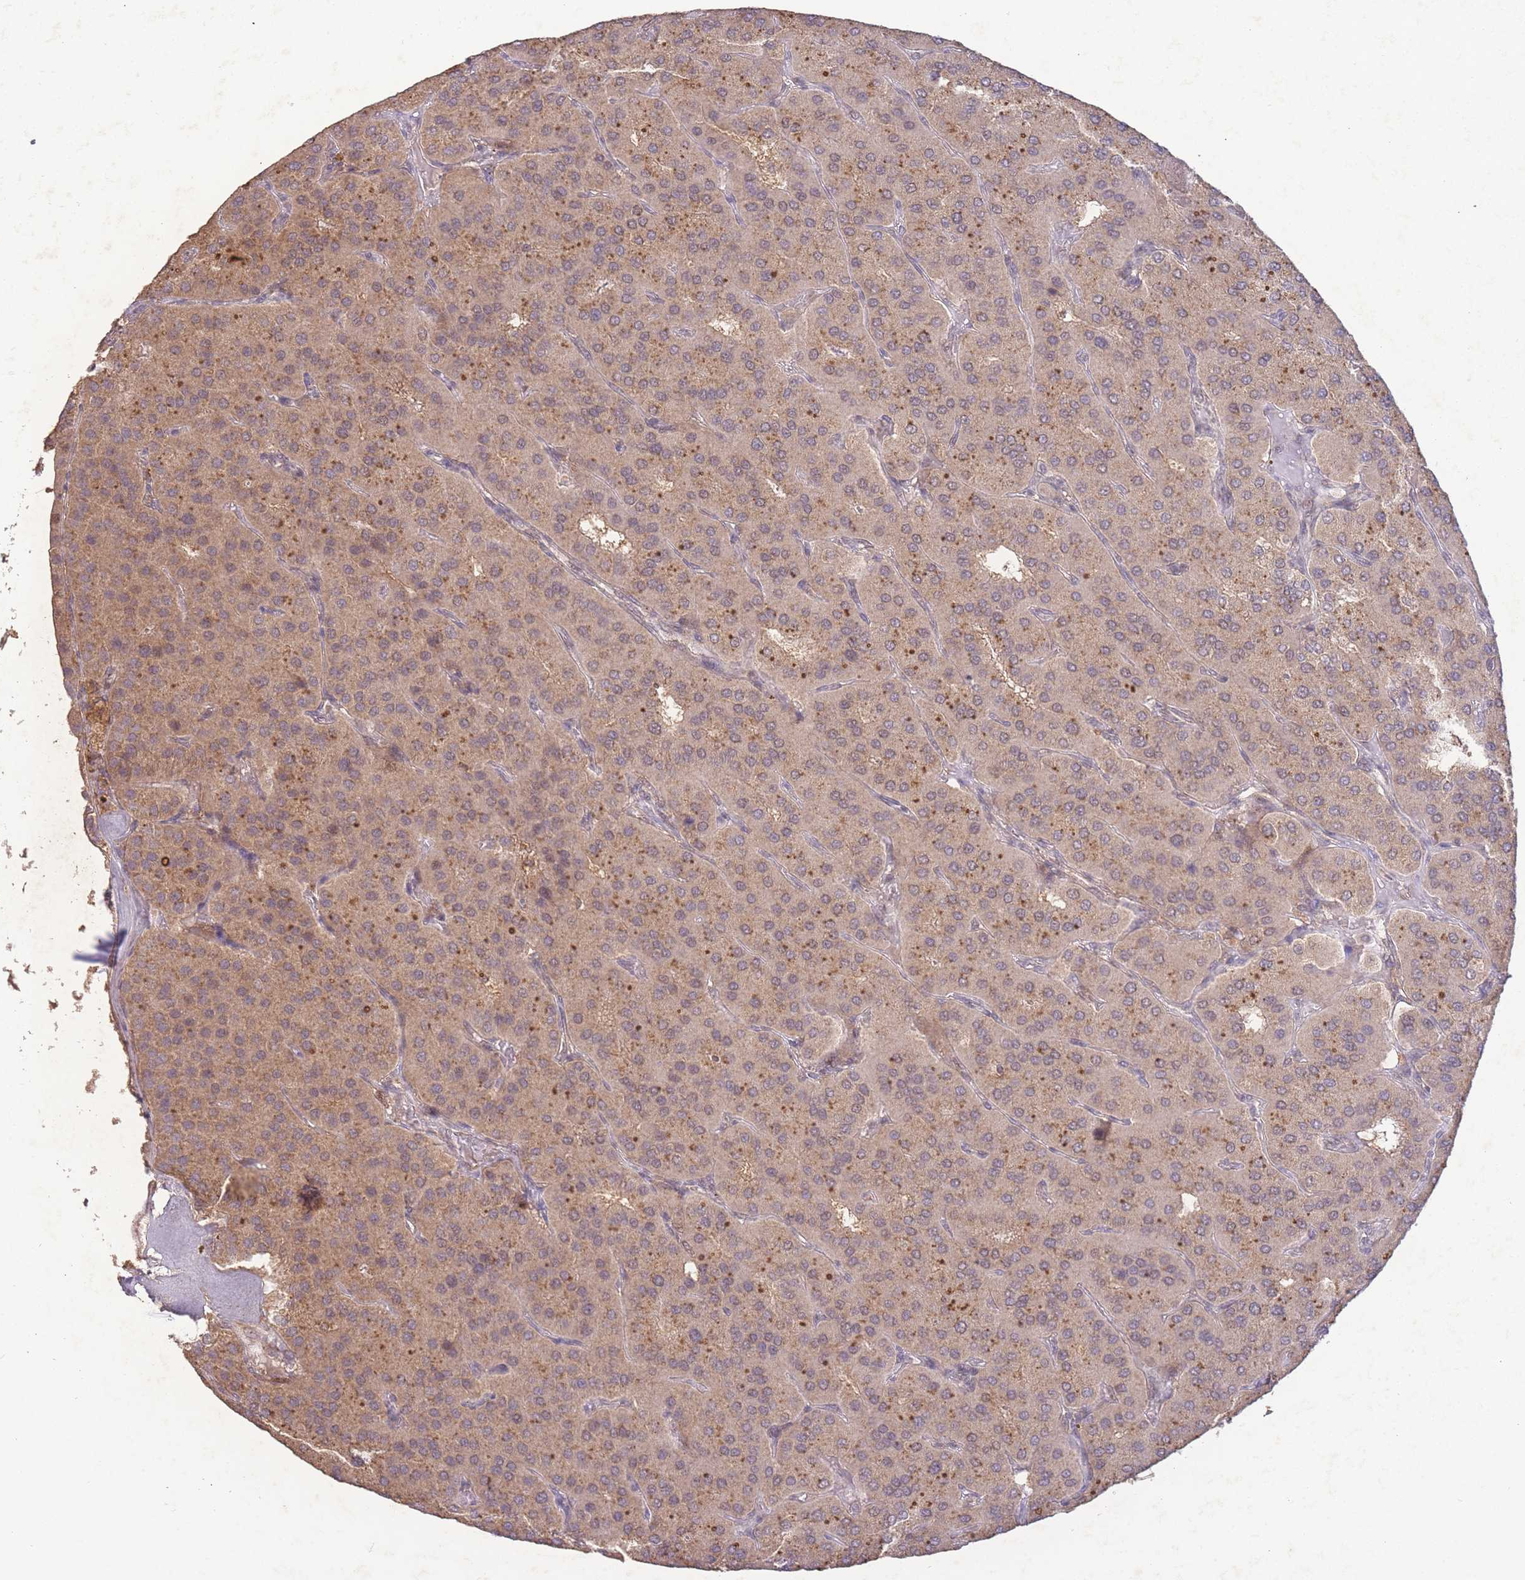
{"staining": {"intensity": "moderate", "quantity": "25%-75%", "location": "cytoplasmic/membranous"}, "tissue": "parathyroid gland", "cell_type": "Glandular cells", "image_type": "normal", "snomed": [{"axis": "morphology", "description": "Normal tissue, NOS"}, {"axis": "morphology", "description": "Adenoma, NOS"}, {"axis": "topography", "description": "Parathyroid gland"}], "caption": "Immunohistochemistry (IHC) photomicrograph of benign human parathyroid gland stained for a protein (brown), which reveals medium levels of moderate cytoplasmic/membranous staining in about 25%-75% of glandular cells.", "gene": "RNF144B", "patient": {"sex": "female", "age": 86}}